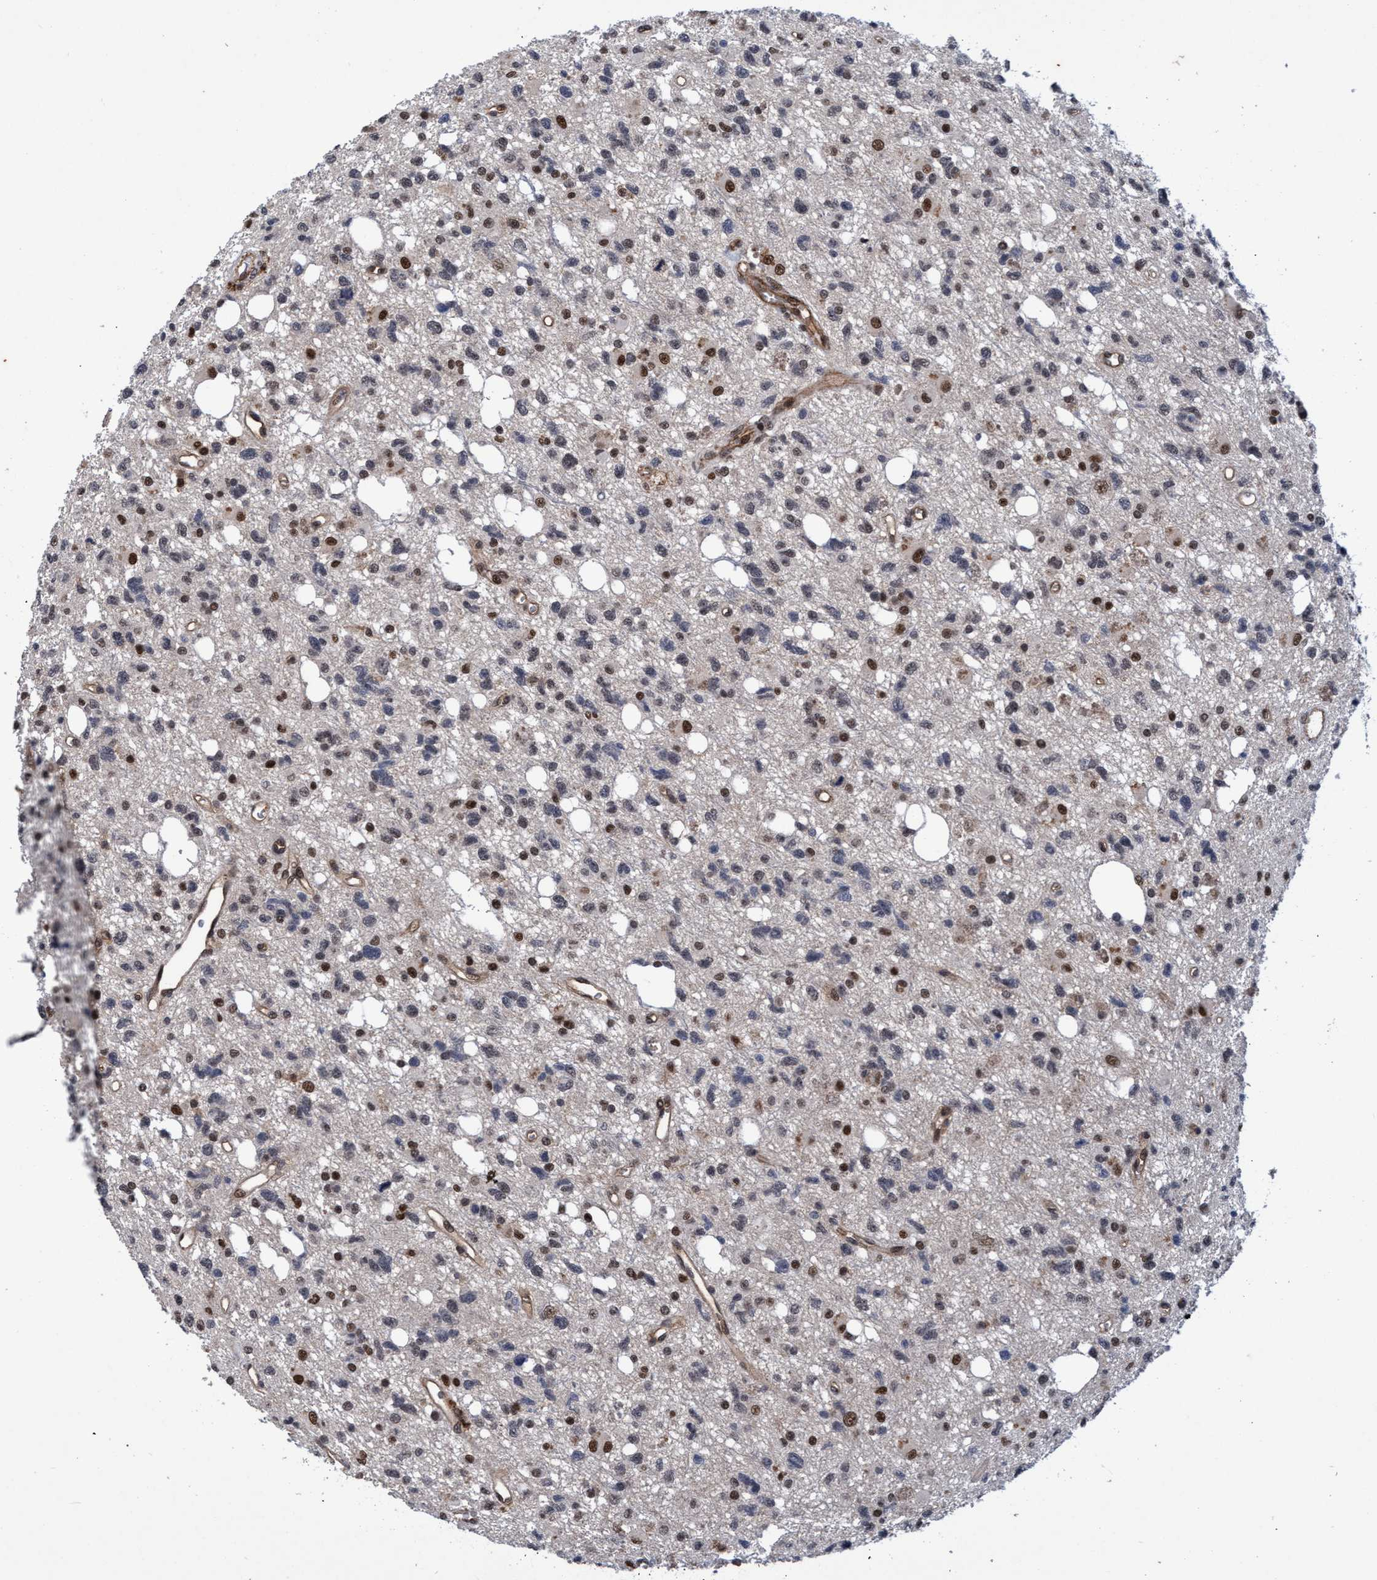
{"staining": {"intensity": "moderate", "quantity": "25%-75%", "location": "nuclear"}, "tissue": "glioma", "cell_type": "Tumor cells", "image_type": "cancer", "snomed": [{"axis": "morphology", "description": "Glioma, malignant, High grade"}, {"axis": "topography", "description": "Brain"}], "caption": "DAB (3,3'-diaminobenzidine) immunohistochemical staining of malignant high-grade glioma reveals moderate nuclear protein positivity in approximately 25%-75% of tumor cells.", "gene": "GTF2F1", "patient": {"sex": "female", "age": 62}}